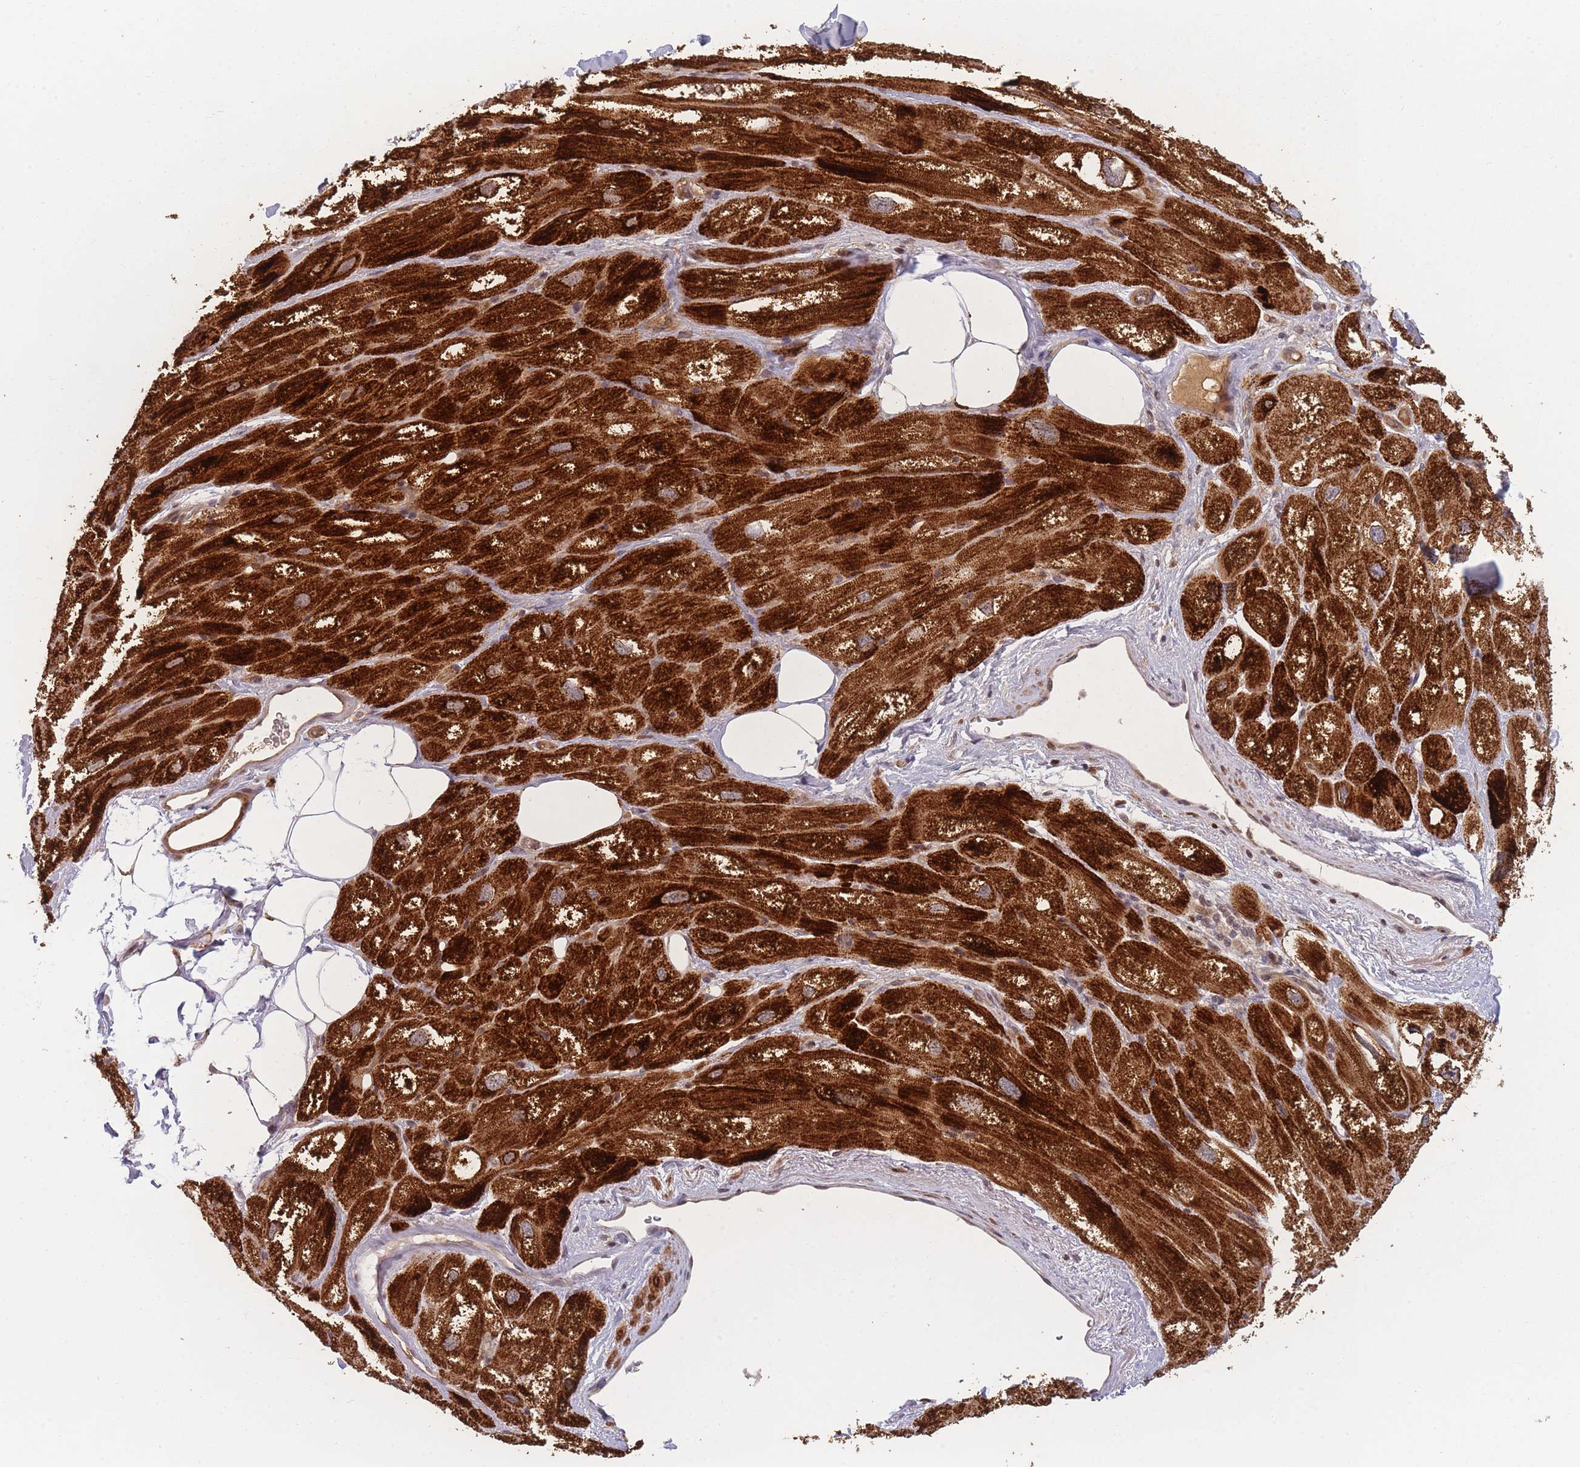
{"staining": {"intensity": "strong", "quantity": ">75%", "location": "cytoplasmic/membranous"}, "tissue": "heart muscle", "cell_type": "Cardiomyocytes", "image_type": "normal", "snomed": [{"axis": "morphology", "description": "Normal tissue, NOS"}, {"axis": "topography", "description": "Heart"}], "caption": "DAB (3,3'-diaminobenzidine) immunohistochemical staining of unremarkable human heart muscle displays strong cytoplasmic/membranous protein expression in approximately >75% of cardiomyocytes.", "gene": "FAM153A", "patient": {"sex": "male", "age": 50}}